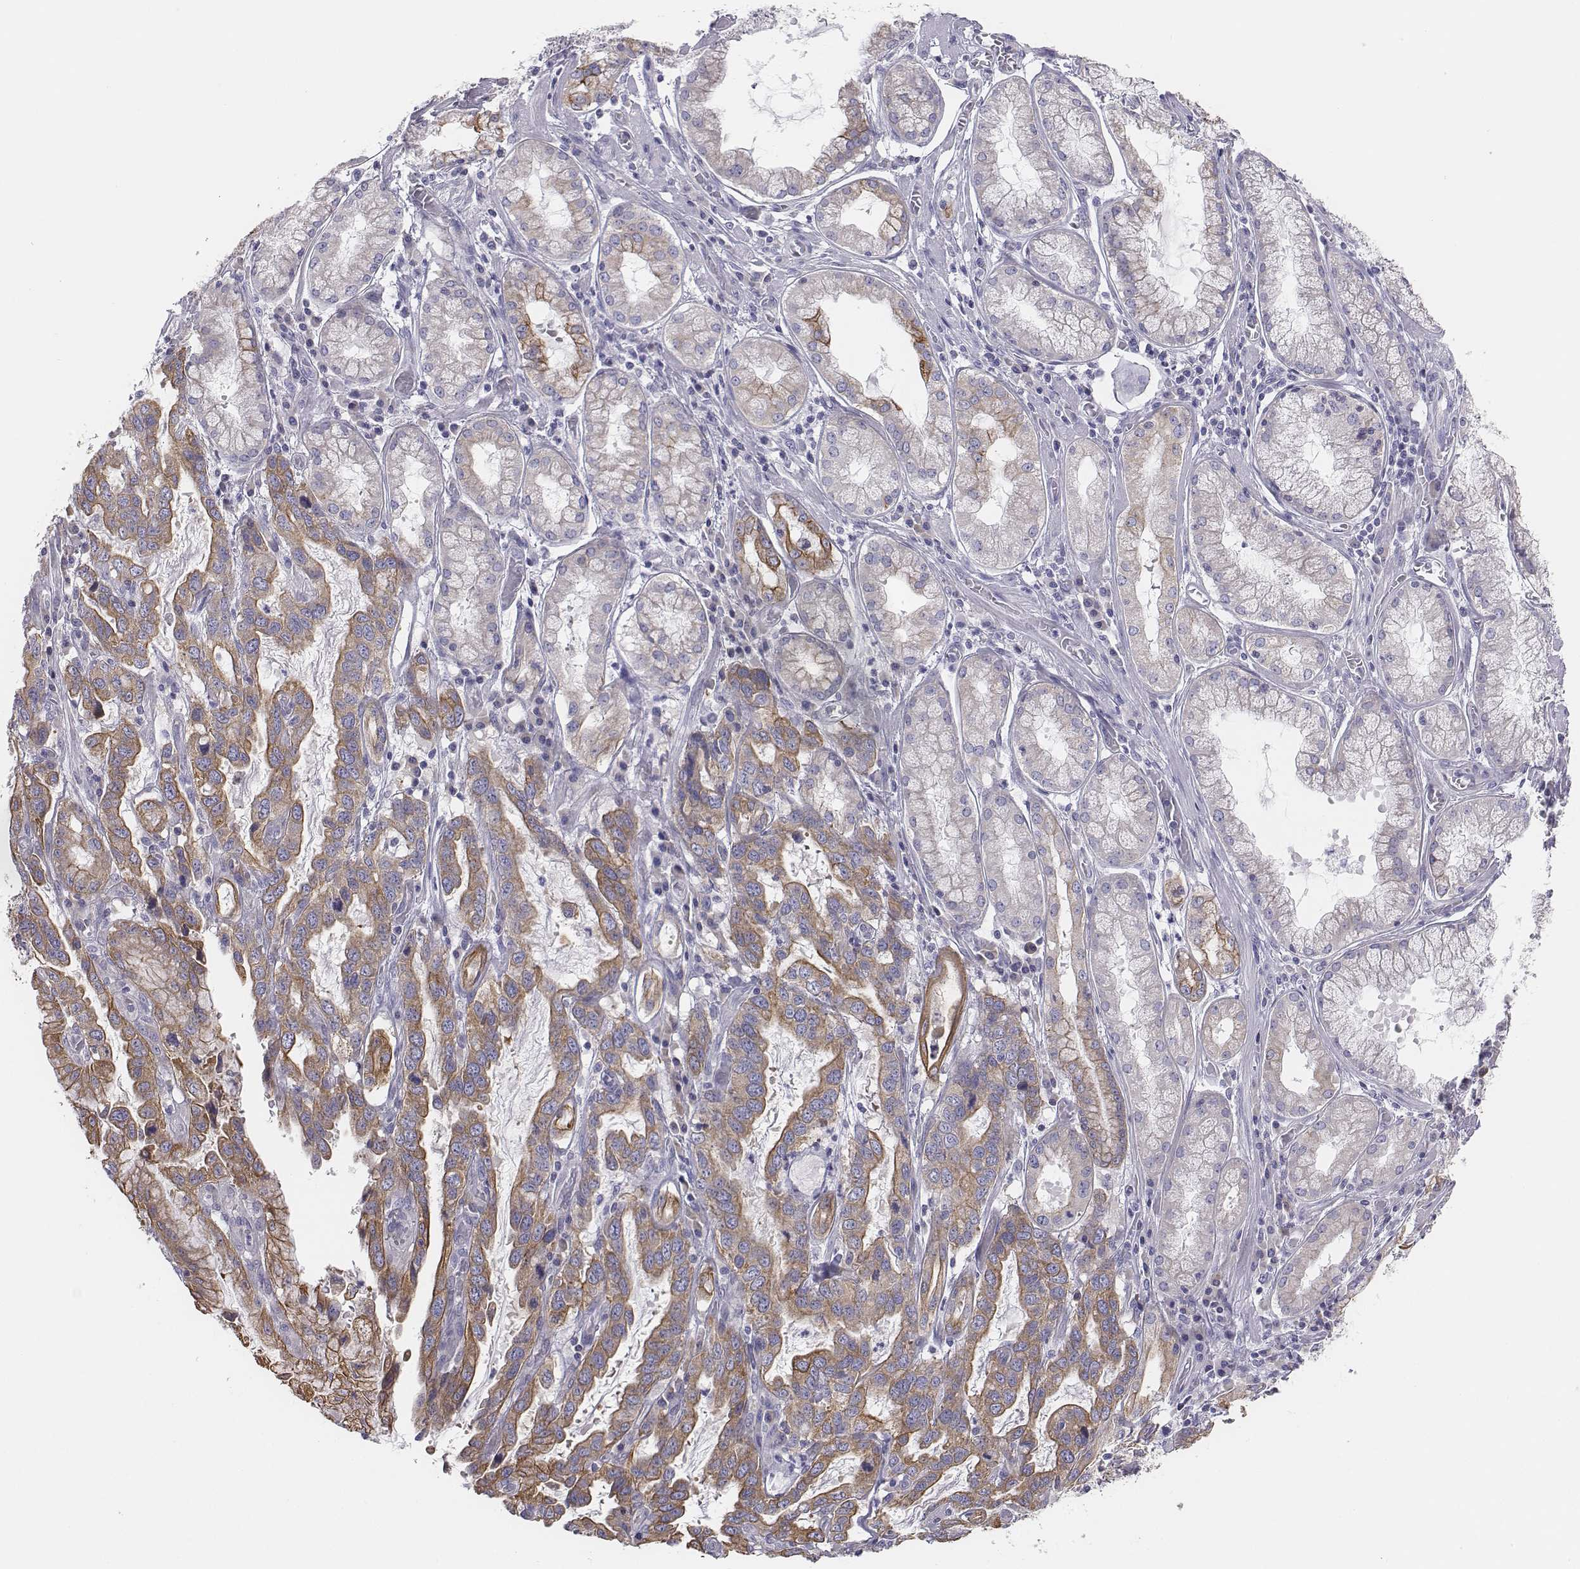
{"staining": {"intensity": "moderate", "quantity": "25%-75%", "location": "cytoplasmic/membranous"}, "tissue": "stomach cancer", "cell_type": "Tumor cells", "image_type": "cancer", "snomed": [{"axis": "morphology", "description": "Adenocarcinoma, NOS"}, {"axis": "topography", "description": "Stomach, lower"}], "caption": "IHC of stomach cancer (adenocarcinoma) exhibits medium levels of moderate cytoplasmic/membranous expression in approximately 25%-75% of tumor cells.", "gene": "CHST14", "patient": {"sex": "female", "age": 76}}